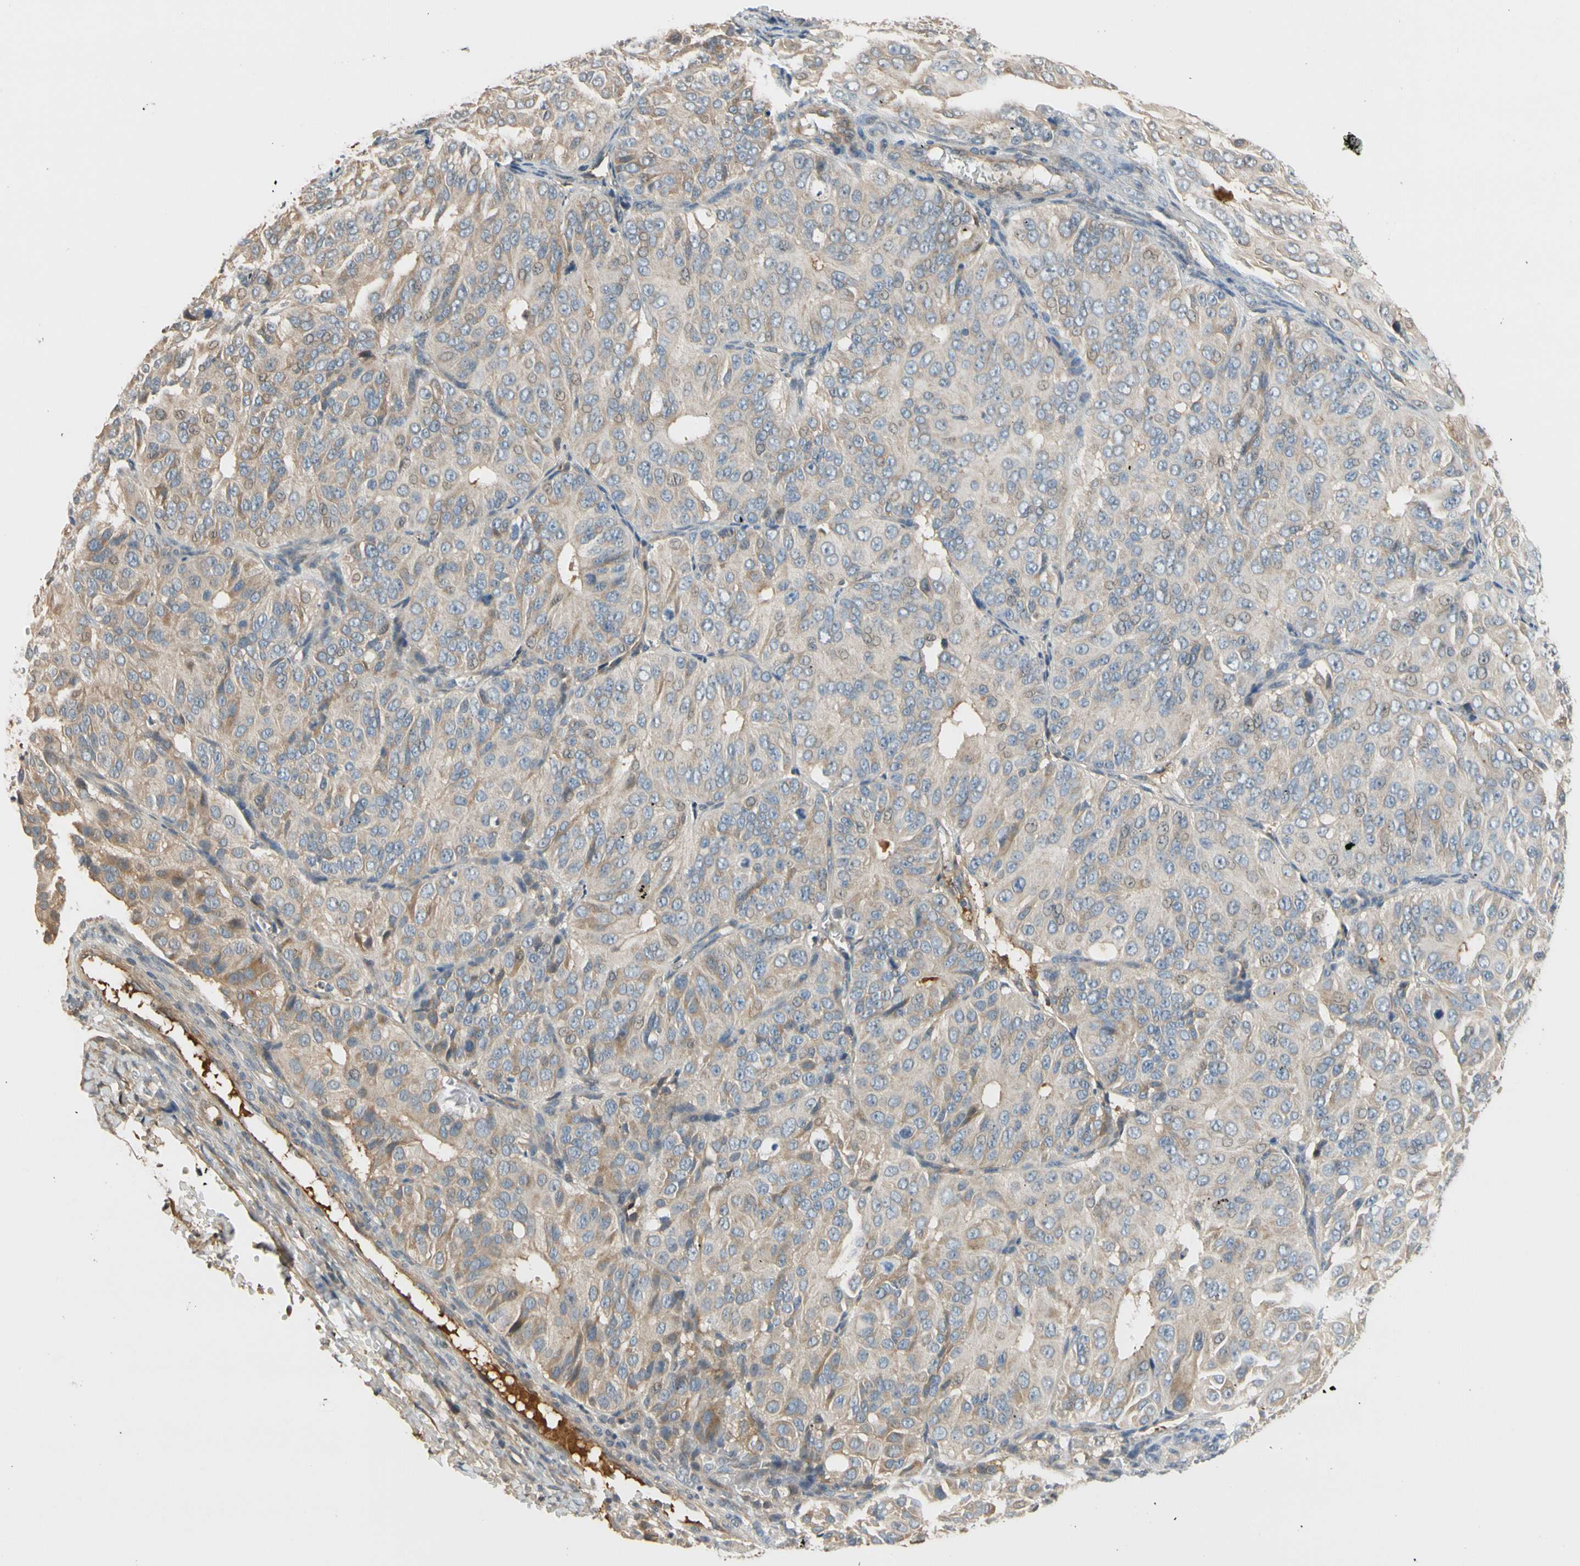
{"staining": {"intensity": "weak", "quantity": ">75%", "location": "cytoplasmic/membranous"}, "tissue": "ovarian cancer", "cell_type": "Tumor cells", "image_type": "cancer", "snomed": [{"axis": "morphology", "description": "Carcinoma, endometroid"}, {"axis": "topography", "description": "Ovary"}], "caption": "This is an image of IHC staining of ovarian cancer, which shows weak expression in the cytoplasmic/membranous of tumor cells.", "gene": "C4A", "patient": {"sex": "female", "age": 51}}